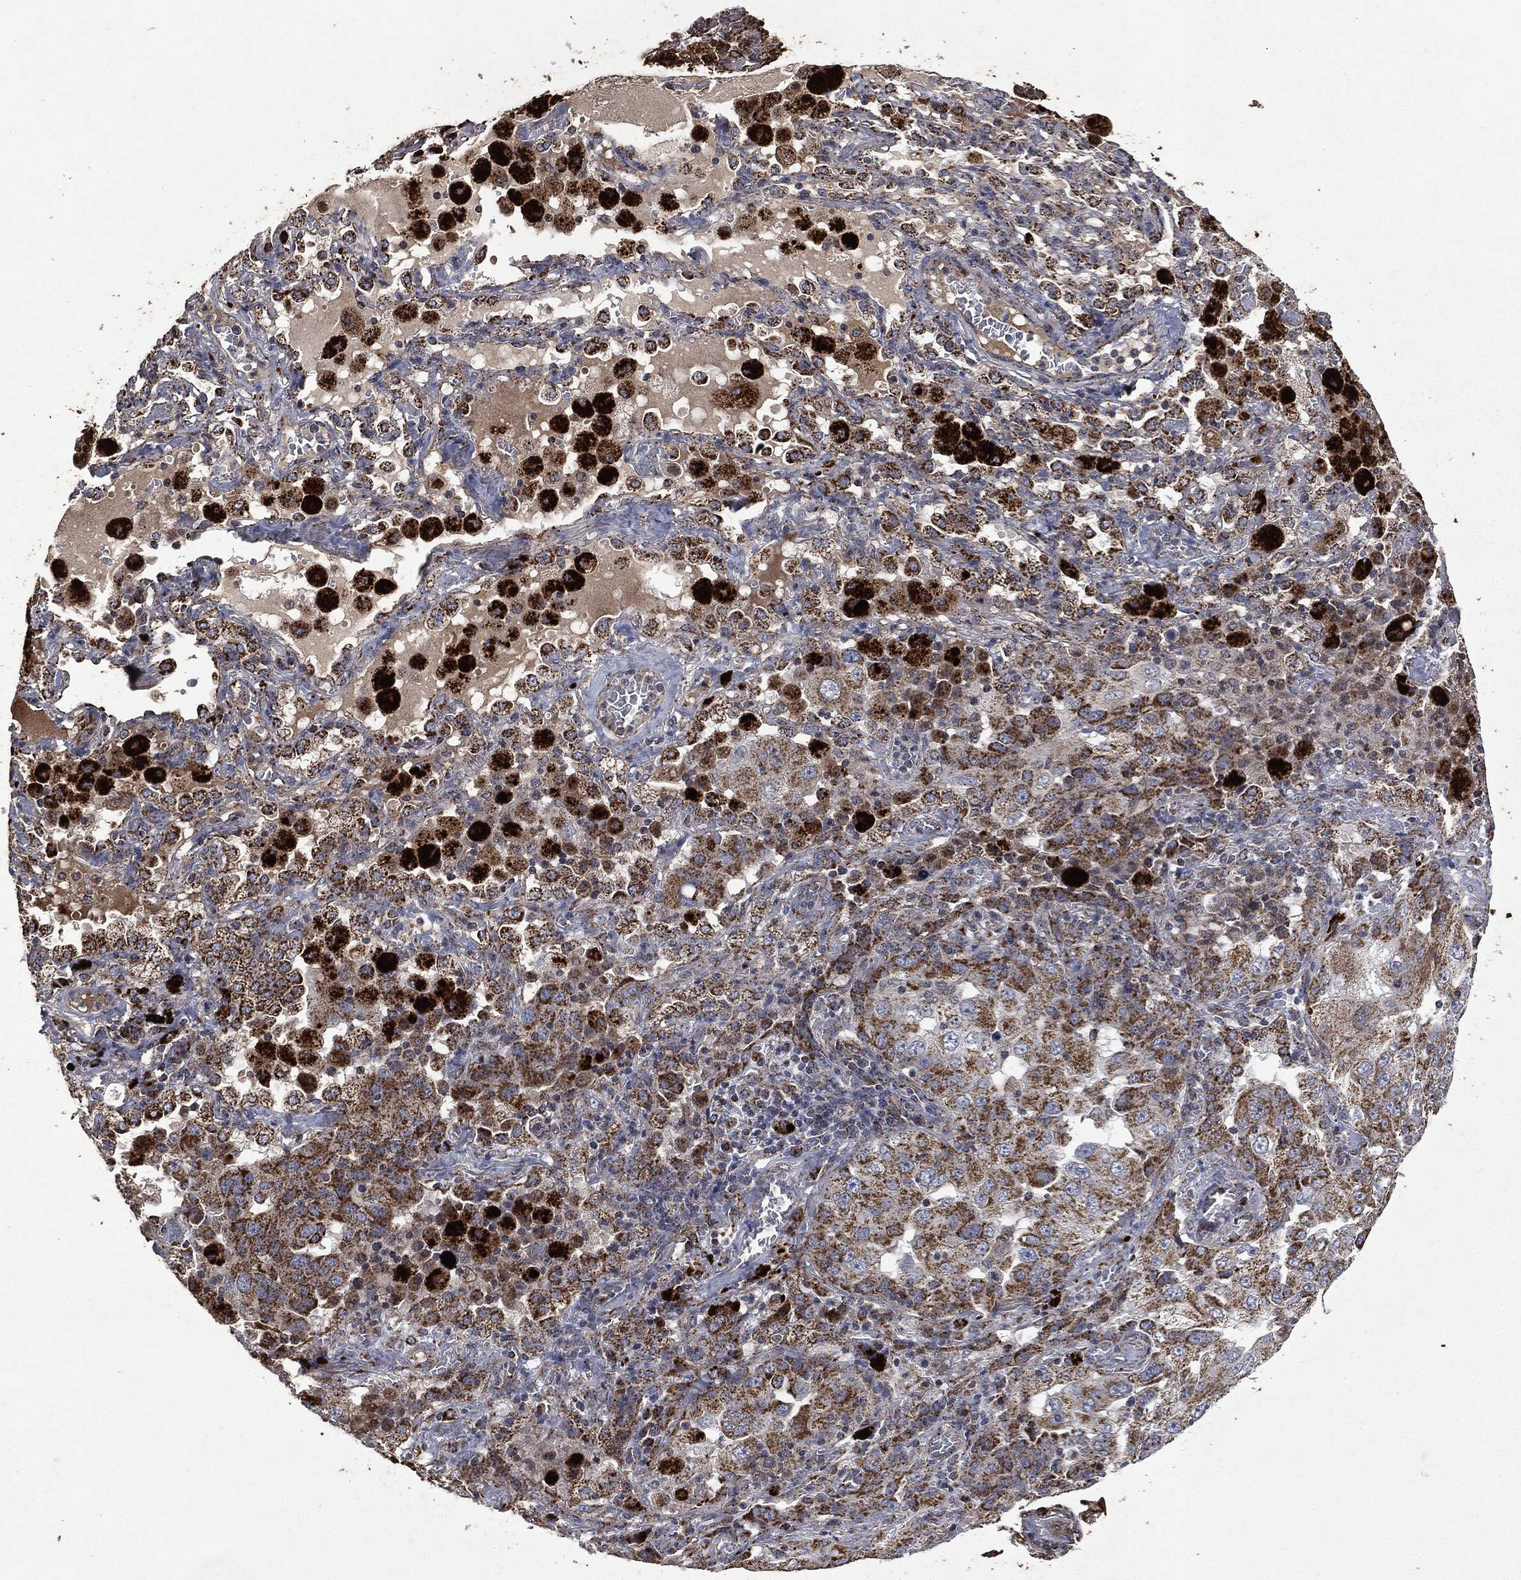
{"staining": {"intensity": "strong", "quantity": ">75%", "location": "cytoplasmic/membranous"}, "tissue": "lung cancer", "cell_type": "Tumor cells", "image_type": "cancer", "snomed": [{"axis": "morphology", "description": "Adenocarcinoma, NOS"}, {"axis": "topography", "description": "Lung"}], "caption": "This micrograph displays adenocarcinoma (lung) stained with IHC to label a protein in brown. The cytoplasmic/membranous of tumor cells show strong positivity for the protein. Nuclei are counter-stained blue.", "gene": "RYK", "patient": {"sex": "female", "age": 61}}